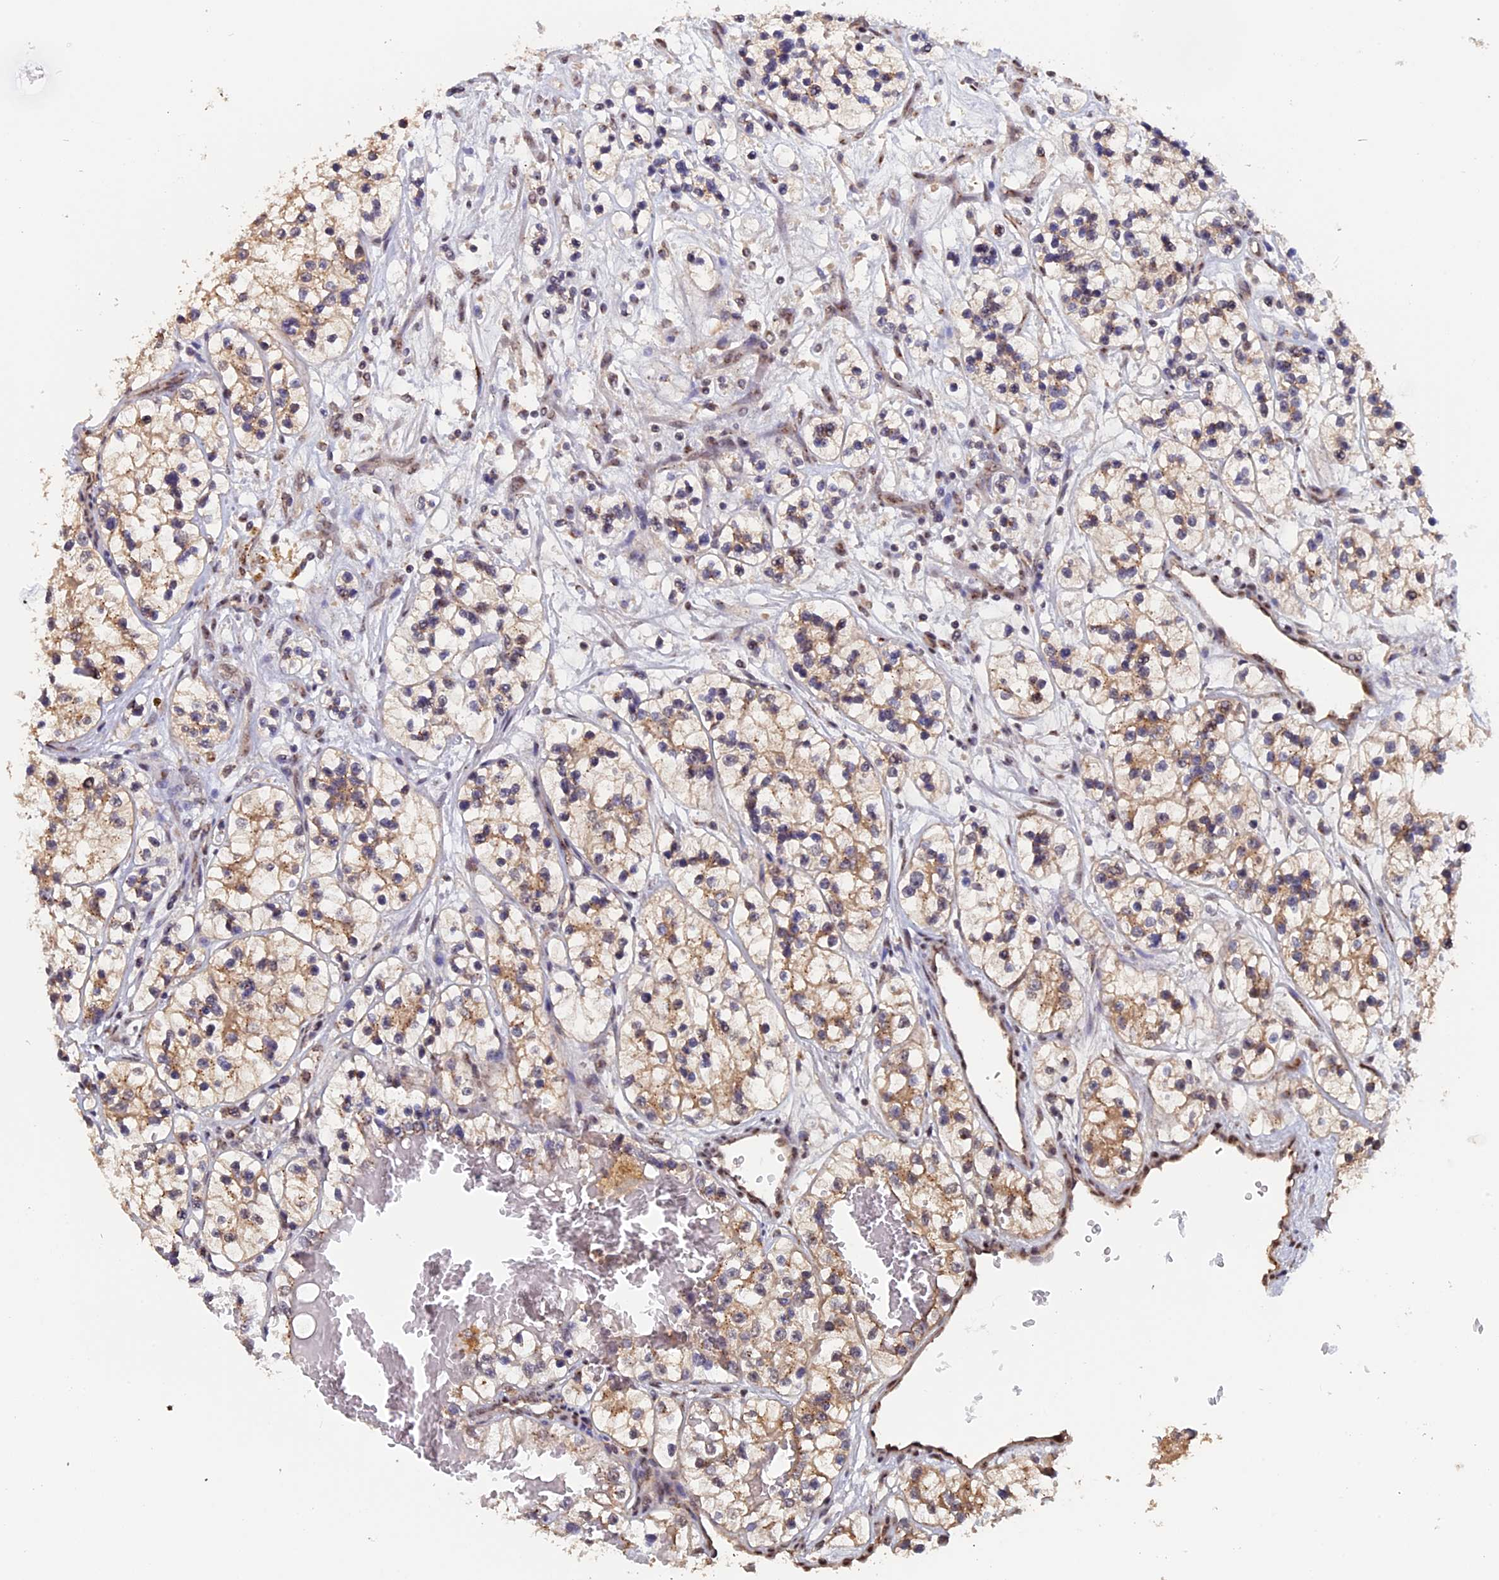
{"staining": {"intensity": "moderate", "quantity": ">75%", "location": "cytoplasmic/membranous"}, "tissue": "renal cancer", "cell_type": "Tumor cells", "image_type": "cancer", "snomed": [{"axis": "morphology", "description": "Adenocarcinoma, NOS"}, {"axis": "topography", "description": "Kidney"}], "caption": "This is an image of IHC staining of renal cancer, which shows moderate positivity in the cytoplasmic/membranous of tumor cells.", "gene": "PIGQ", "patient": {"sex": "female", "age": 57}}